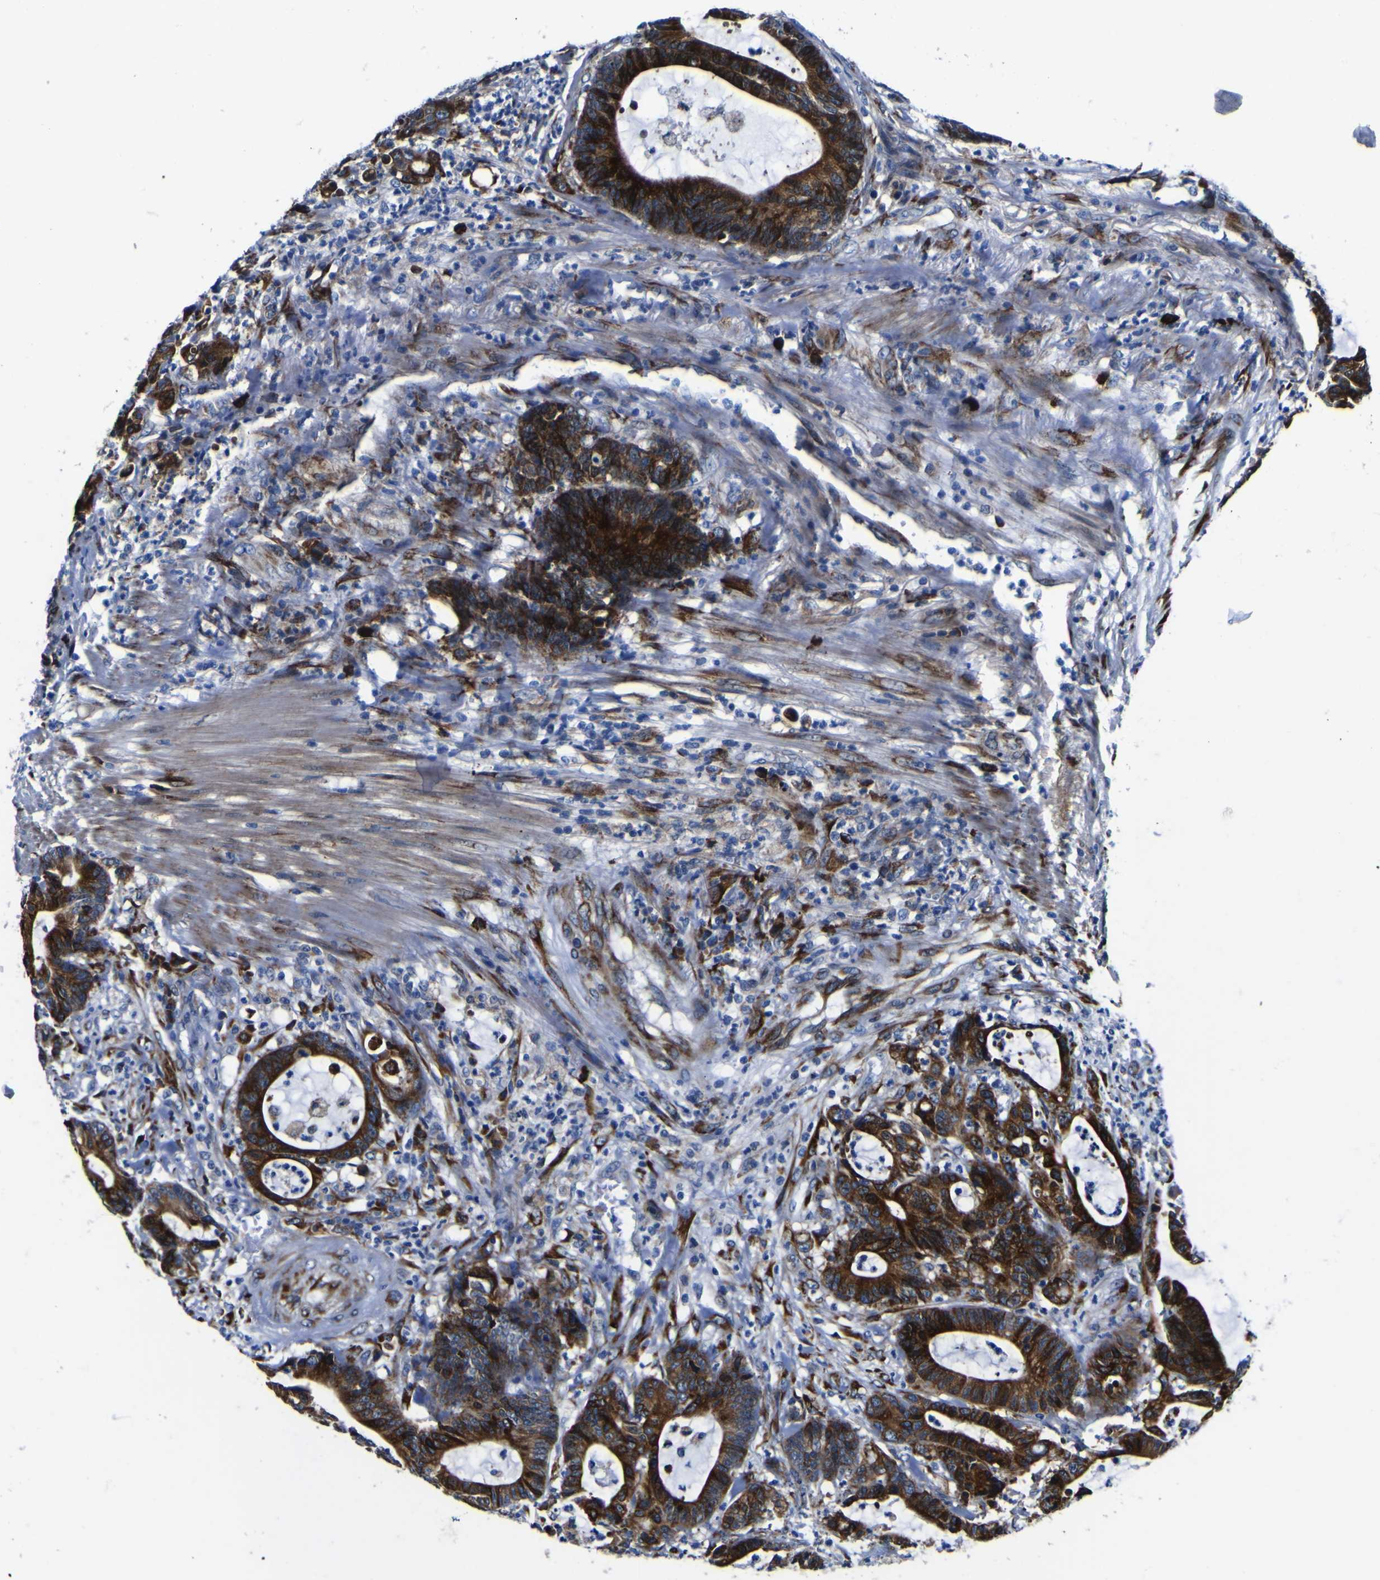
{"staining": {"intensity": "strong", "quantity": "25%-75%", "location": "cytoplasmic/membranous"}, "tissue": "colorectal cancer", "cell_type": "Tumor cells", "image_type": "cancer", "snomed": [{"axis": "morphology", "description": "Adenocarcinoma, NOS"}, {"axis": "topography", "description": "Colon"}], "caption": "The micrograph demonstrates a brown stain indicating the presence of a protein in the cytoplasmic/membranous of tumor cells in colorectal adenocarcinoma.", "gene": "SCD", "patient": {"sex": "female", "age": 84}}